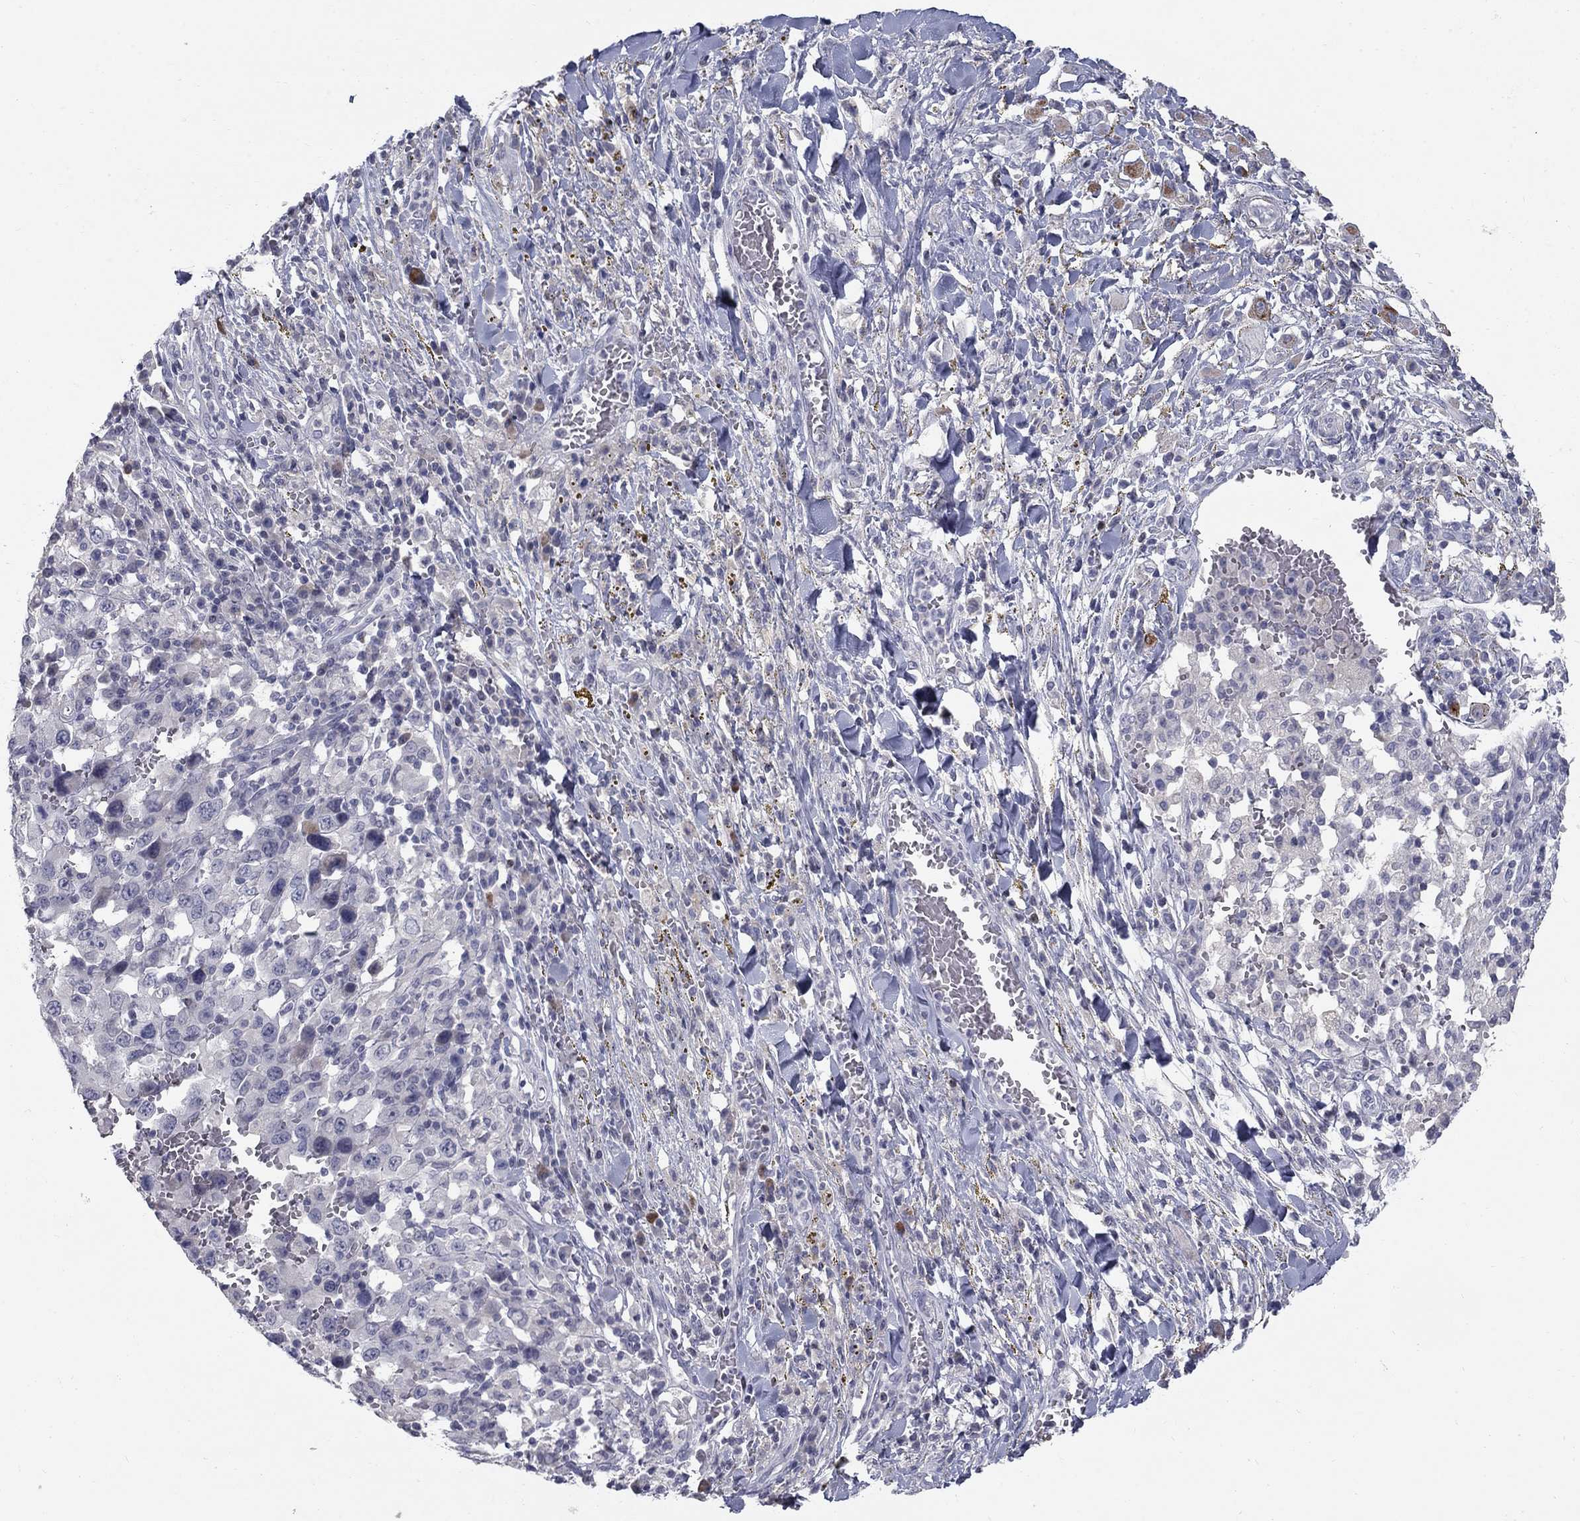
{"staining": {"intensity": "negative", "quantity": "none", "location": "none"}, "tissue": "melanoma", "cell_type": "Tumor cells", "image_type": "cancer", "snomed": [{"axis": "morphology", "description": "Malignant melanoma, NOS"}, {"axis": "topography", "description": "Skin"}], "caption": "Immunohistochemistry of human melanoma displays no staining in tumor cells.", "gene": "NTRK2", "patient": {"sex": "female", "age": 91}}